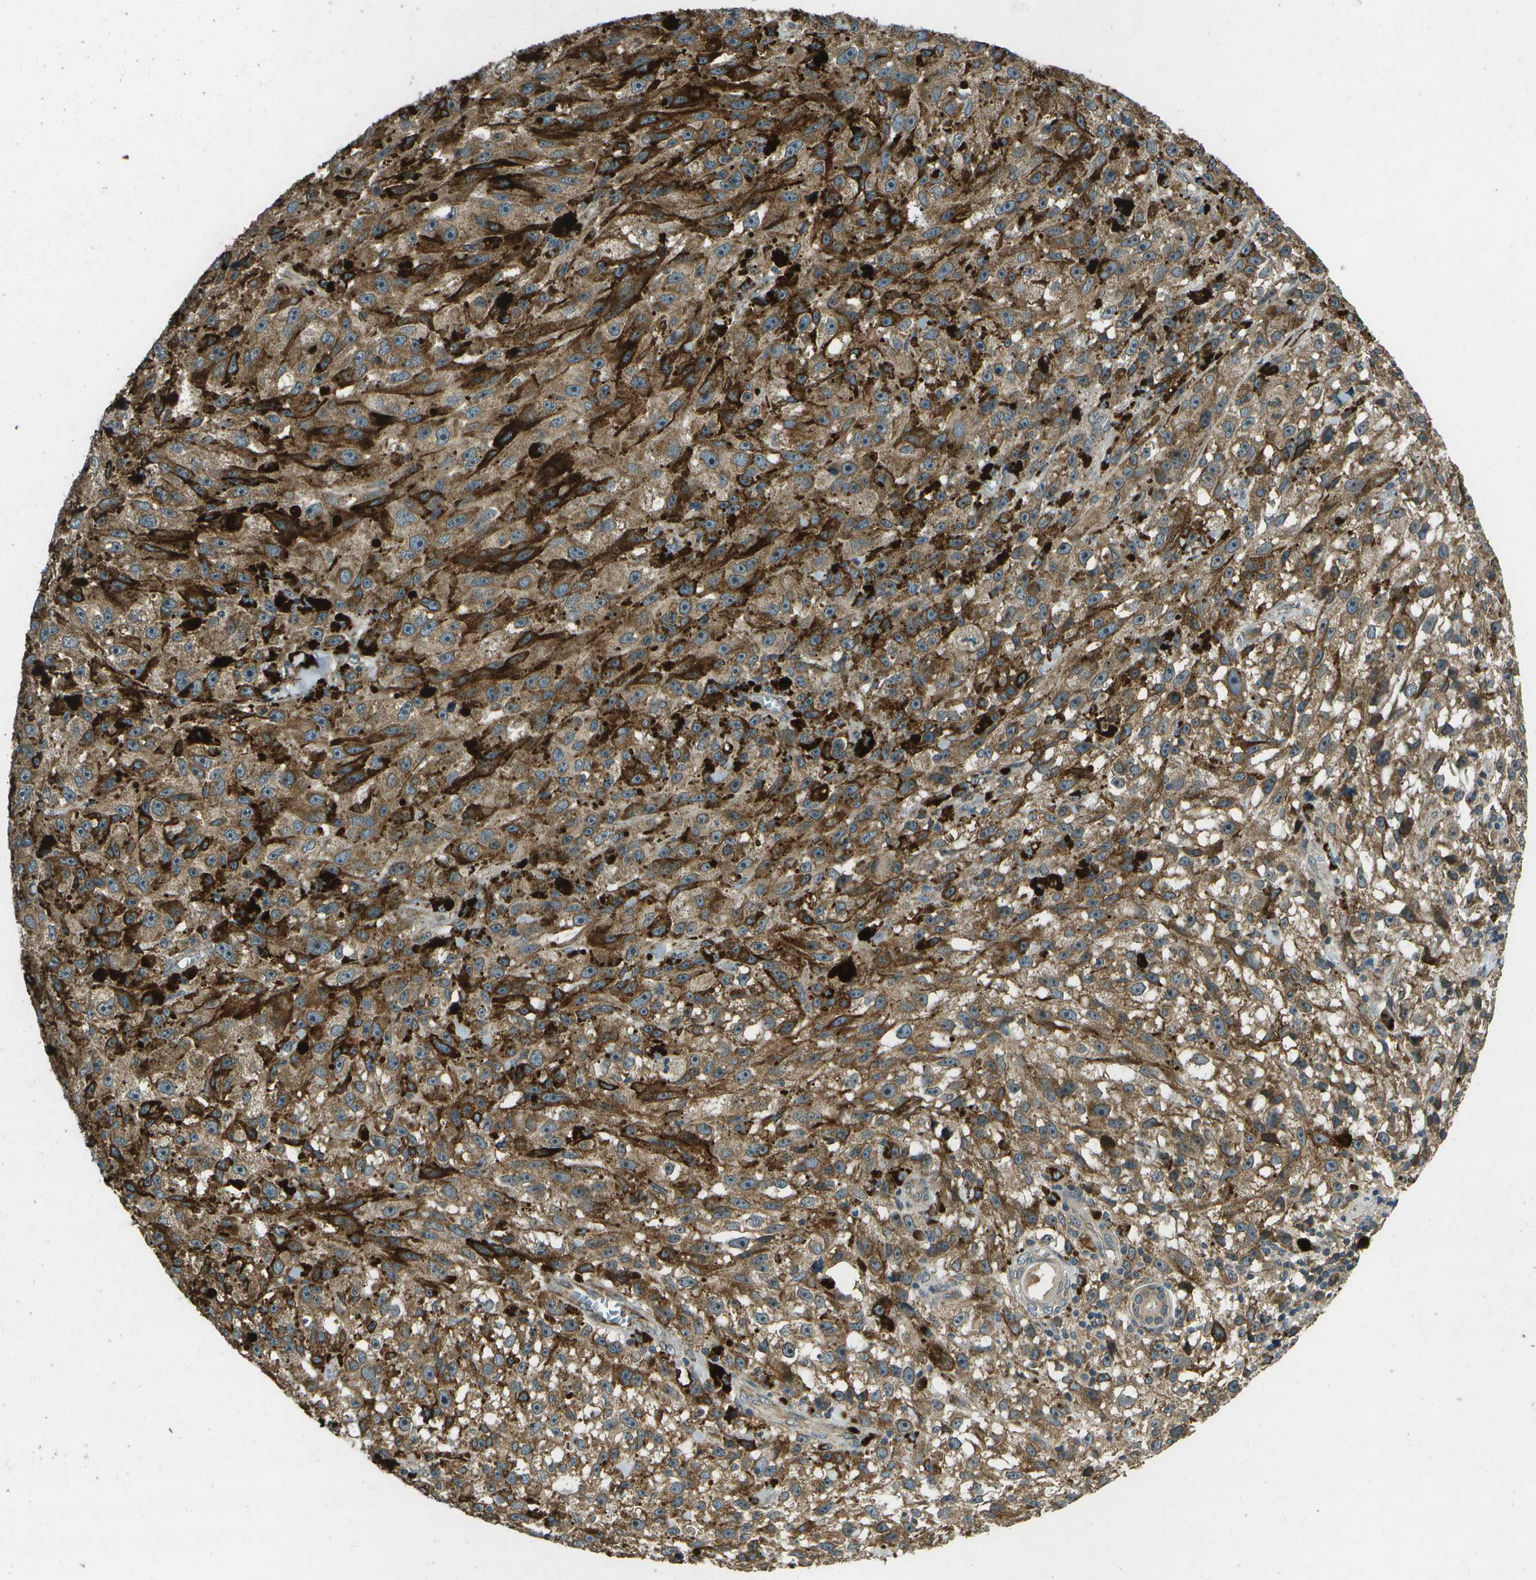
{"staining": {"intensity": "moderate", "quantity": ">75%", "location": "cytoplasmic/membranous"}, "tissue": "melanoma", "cell_type": "Tumor cells", "image_type": "cancer", "snomed": [{"axis": "morphology", "description": "Malignant melanoma, NOS"}, {"axis": "topography", "description": "Skin"}], "caption": "A micrograph showing moderate cytoplasmic/membranous staining in approximately >75% of tumor cells in malignant melanoma, as visualized by brown immunohistochemical staining.", "gene": "HFE", "patient": {"sex": "female", "age": 104}}